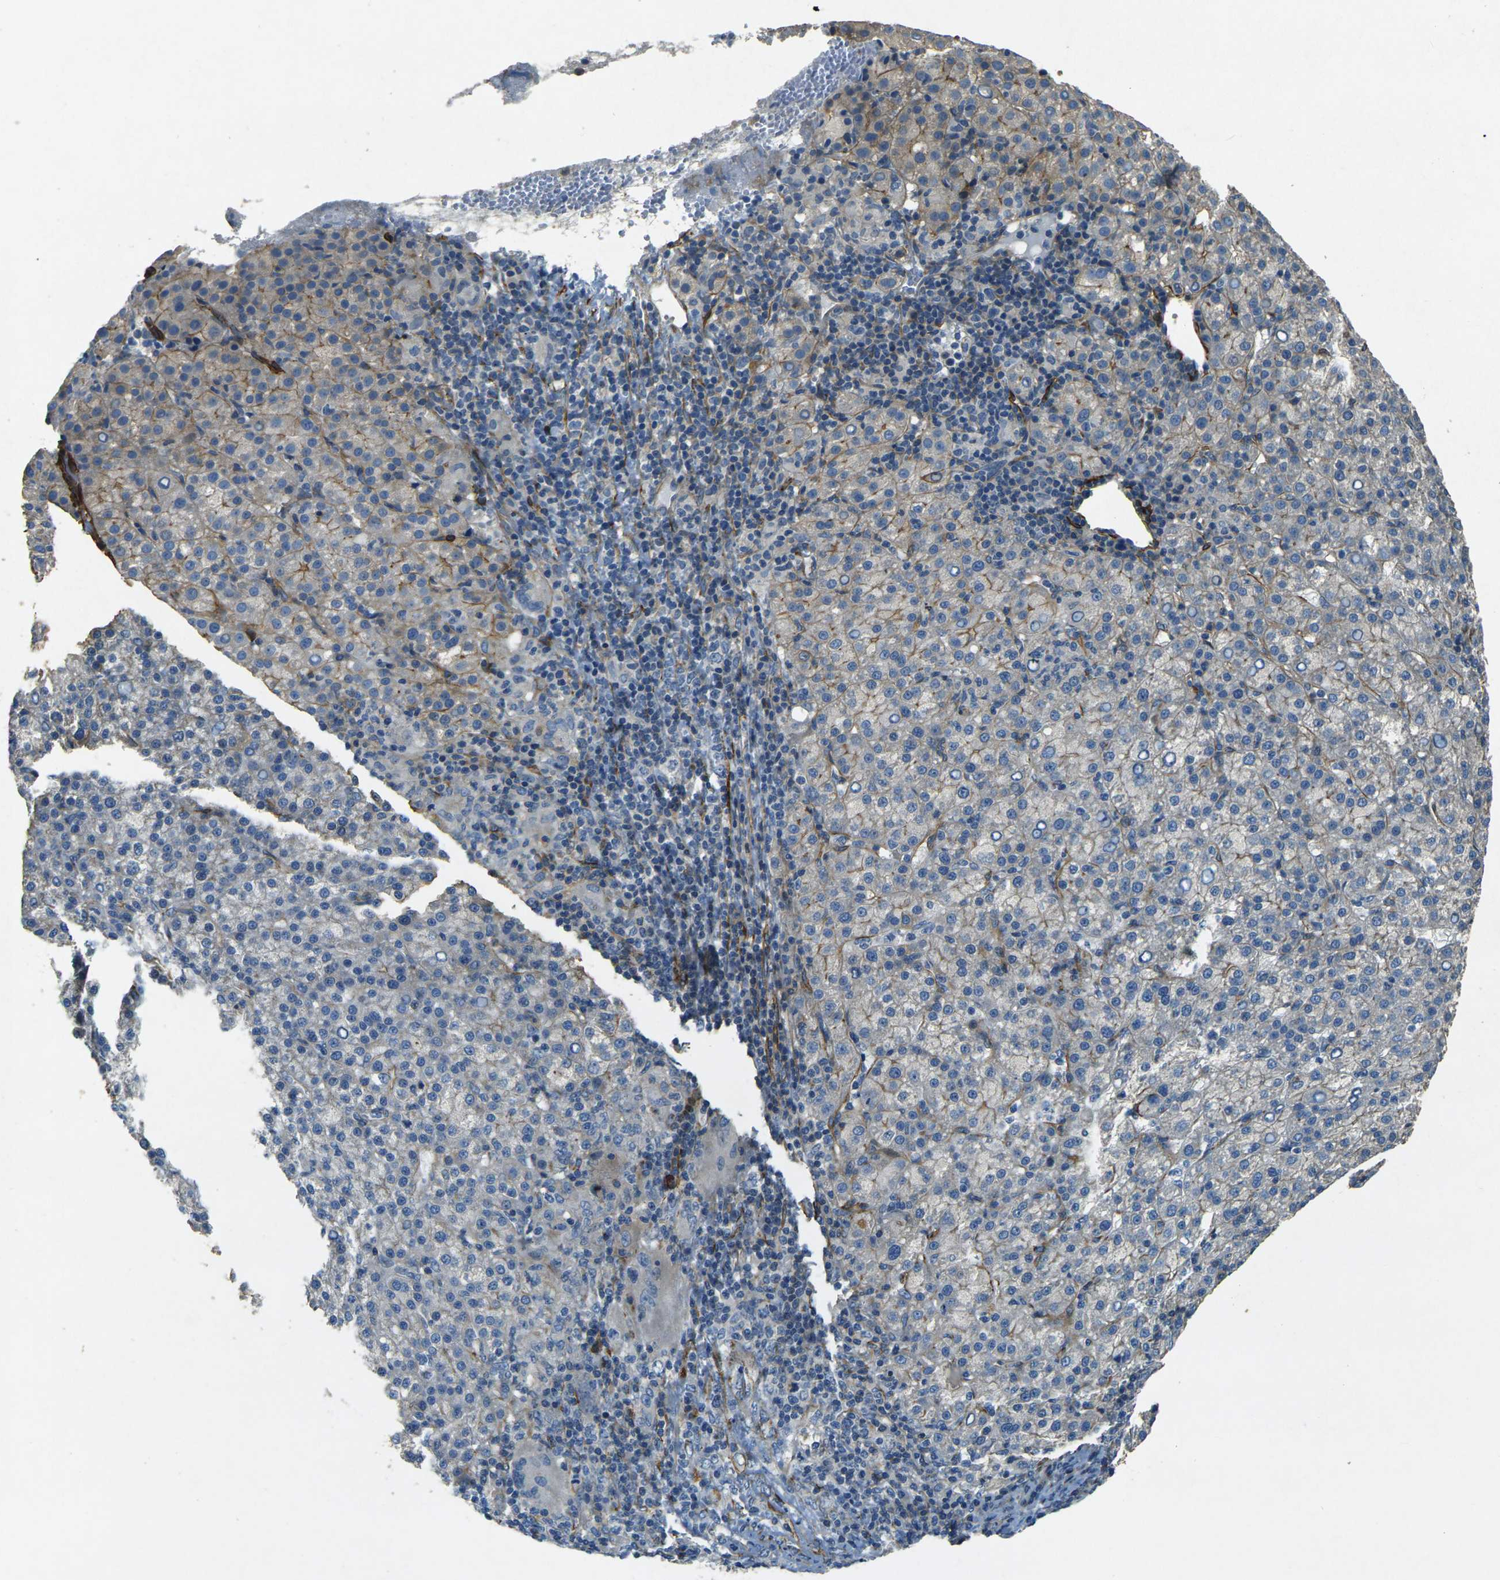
{"staining": {"intensity": "weak", "quantity": "25%-75%", "location": "cytoplasmic/membranous"}, "tissue": "liver cancer", "cell_type": "Tumor cells", "image_type": "cancer", "snomed": [{"axis": "morphology", "description": "Carcinoma, Hepatocellular, NOS"}, {"axis": "topography", "description": "Liver"}], "caption": "The micrograph reveals immunohistochemical staining of hepatocellular carcinoma (liver). There is weak cytoplasmic/membranous positivity is seen in about 25%-75% of tumor cells.", "gene": "EPHA7", "patient": {"sex": "female", "age": 58}}